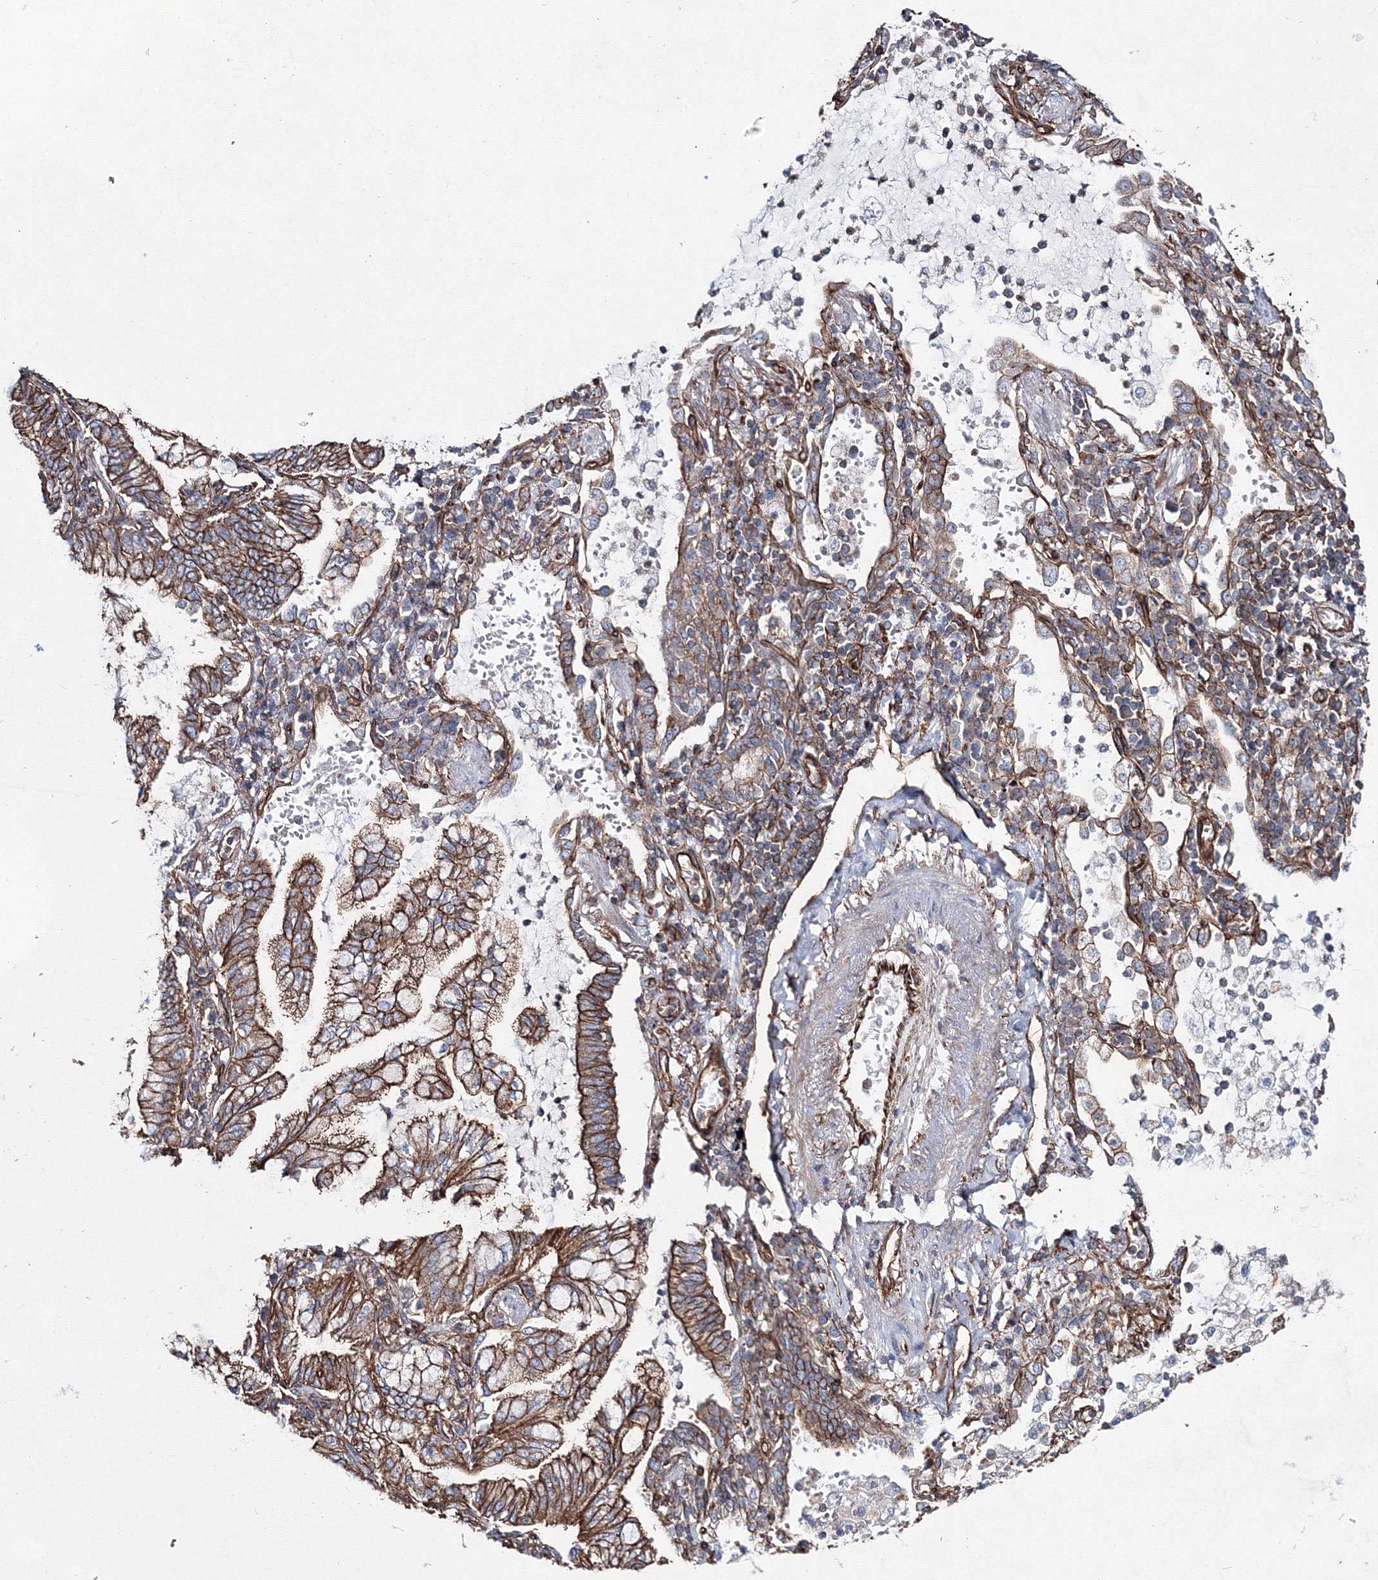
{"staining": {"intensity": "strong", "quantity": ">75%", "location": "cytoplasmic/membranous"}, "tissue": "lung cancer", "cell_type": "Tumor cells", "image_type": "cancer", "snomed": [{"axis": "morphology", "description": "Adenocarcinoma, NOS"}, {"axis": "topography", "description": "Lung"}], "caption": "Immunohistochemical staining of human adenocarcinoma (lung) displays strong cytoplasmic/membranous protein expression in approximately >75% of tumor cells.", "gene": "ANKRD37", "patient": {"sex": "female", "age": 70}}